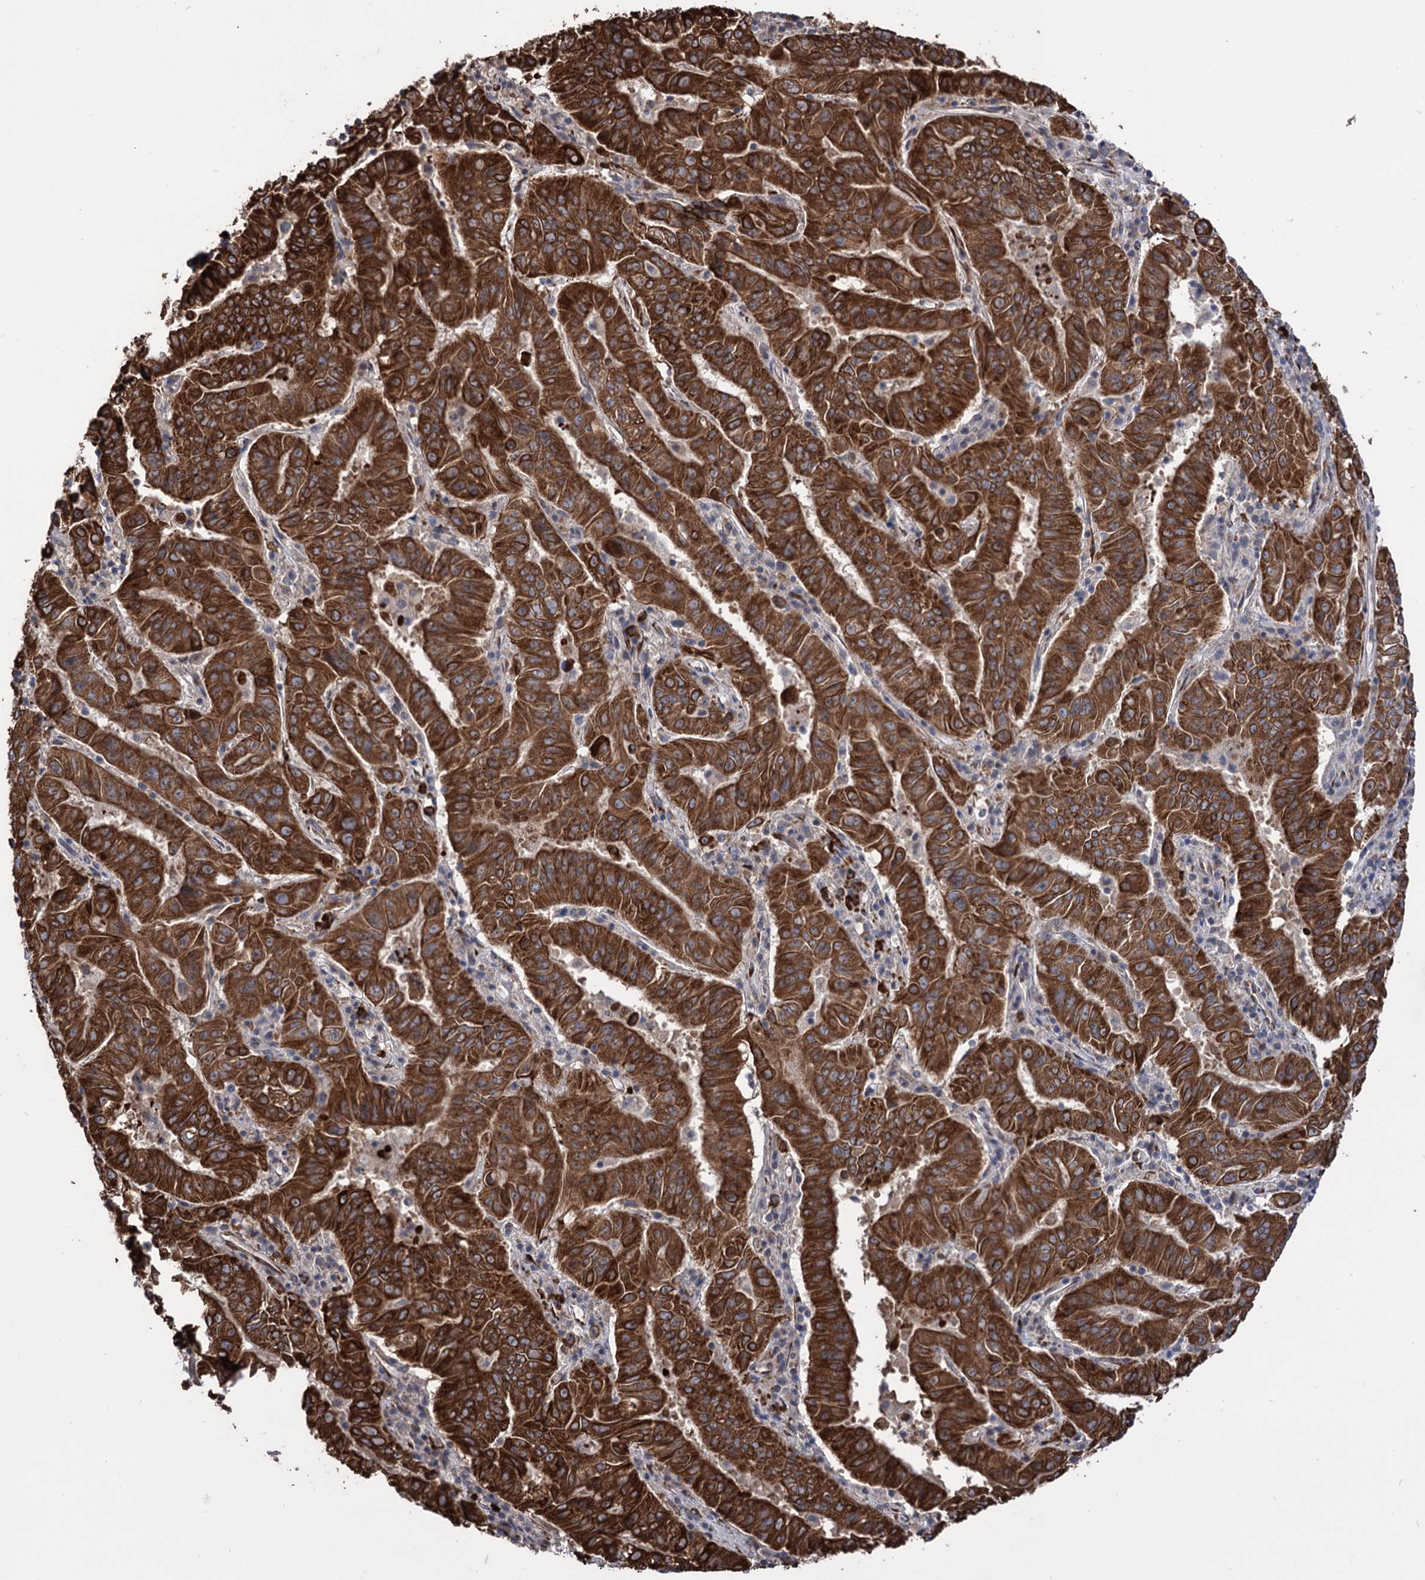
{"staining": {"intensity": "strong", "quantity": ">75%", "location": "cytoplasmic/membranous"}, "tissue": "pancreatic cancer", "cell_type": "Tumor cells", "image_type": "cancer", "snomed": [{"axis": "morphology", "description": "Adenocarcinoma, NOS"}, {"axis": "topography", "description": "Pancreas"}], "caption": "Human pancreatic cancer (adenocarcinoma) stained for a protein (brown) displays strong cytoplasmic/membranous positive expression in approximately >75% of tumor cells.", "gene": "CDAN1", "patient": {"sex": "male", "age": 63}}